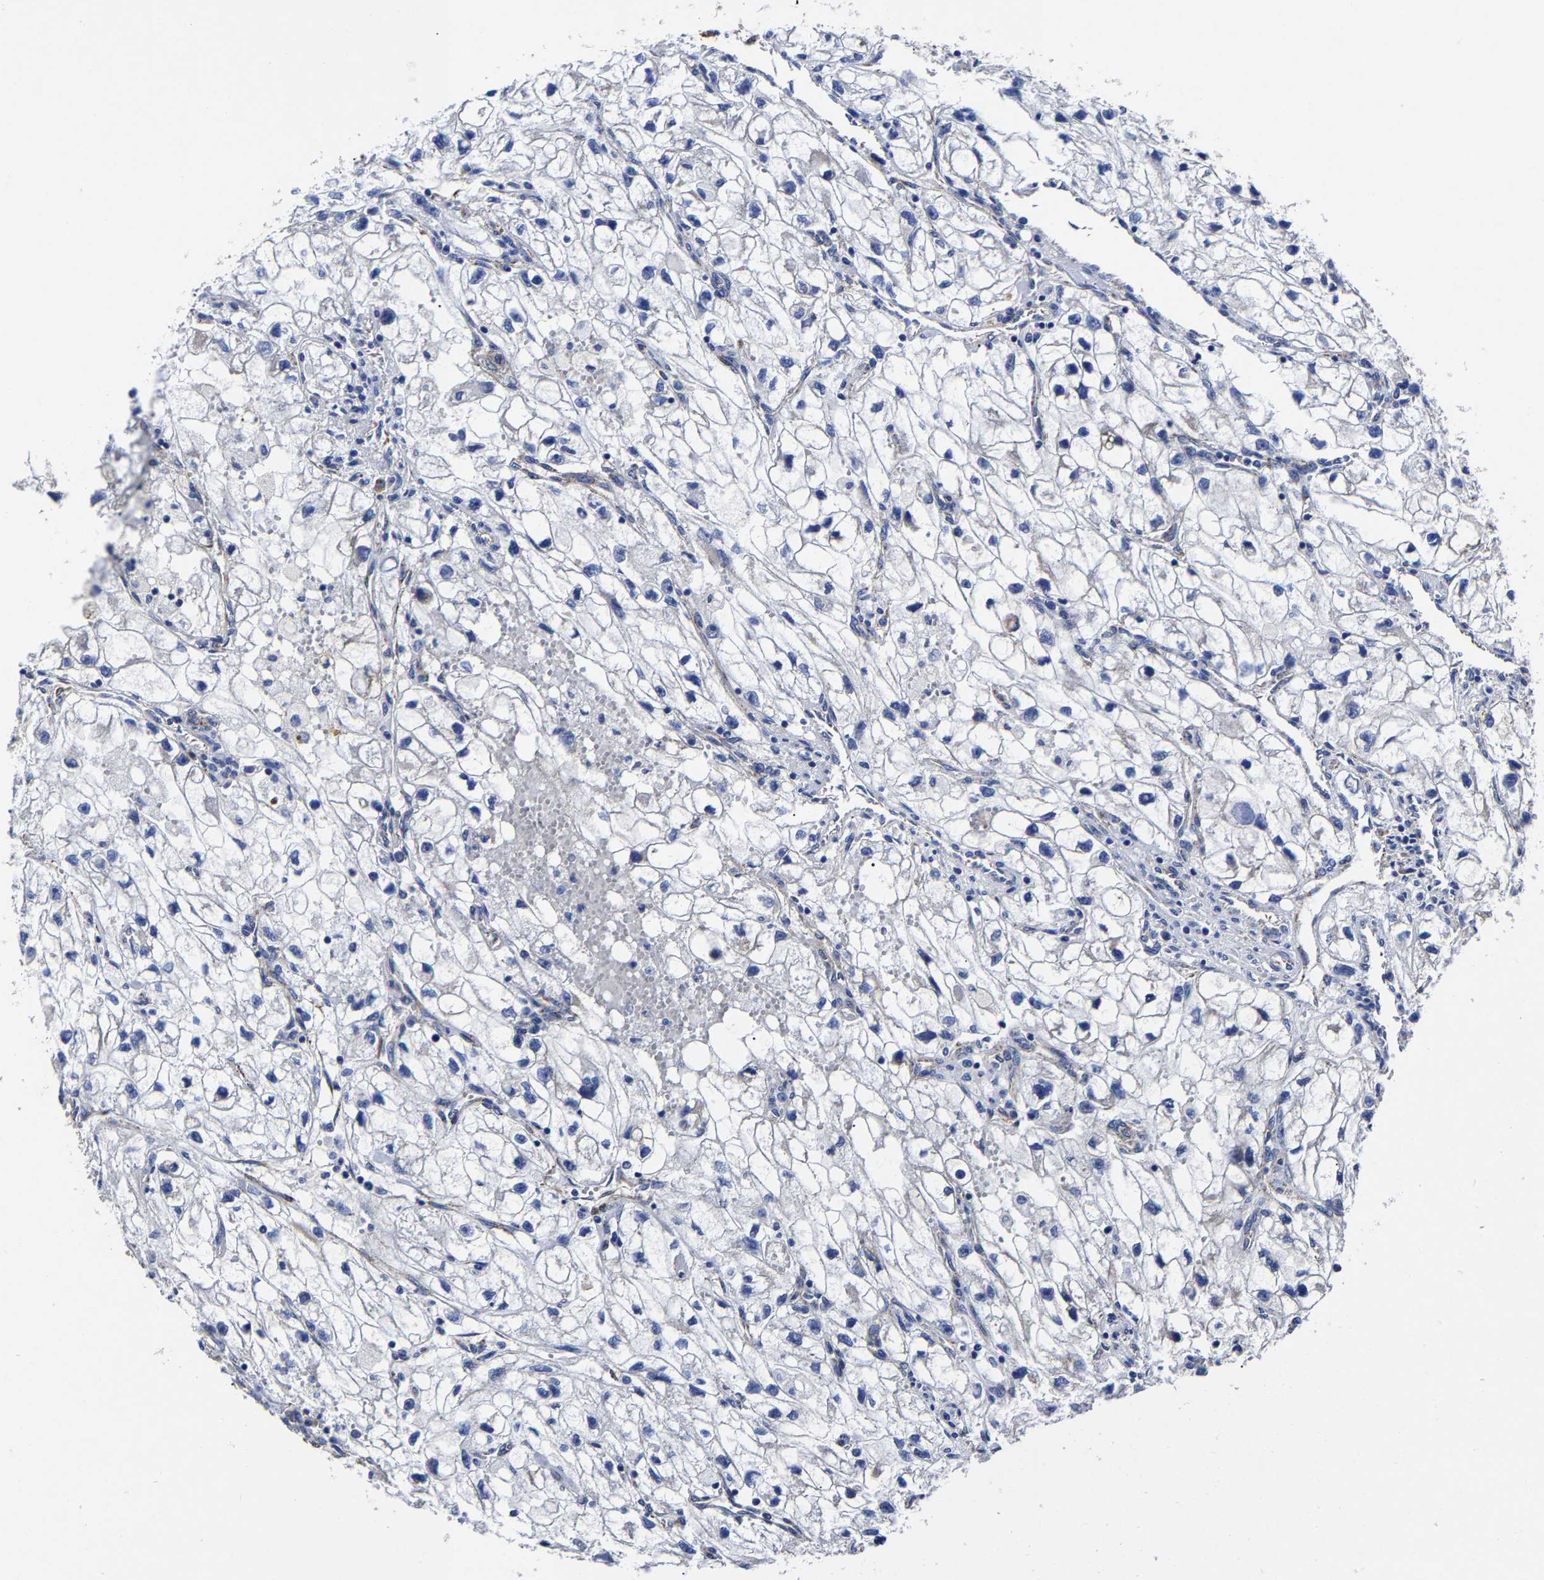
{"staining": {"intensity": "negative", "quantity": "none", "location": "none"}, "tissue": "renal cancer", "cell_type": "Tumor cells", "image_type": "cancer", "snomed": [{"axis": "morphology", "description": "Adenocarcinoma, NOS"}, {"axis": "topography", "description": "Kidney"}], "caption": "This is an immunohistochemistry (IHC) image of human renal adenocarcinoma. There is no positivity in tumor cells.", "gene": "AASS", "patient": {"sex": "female", "age": 70}}